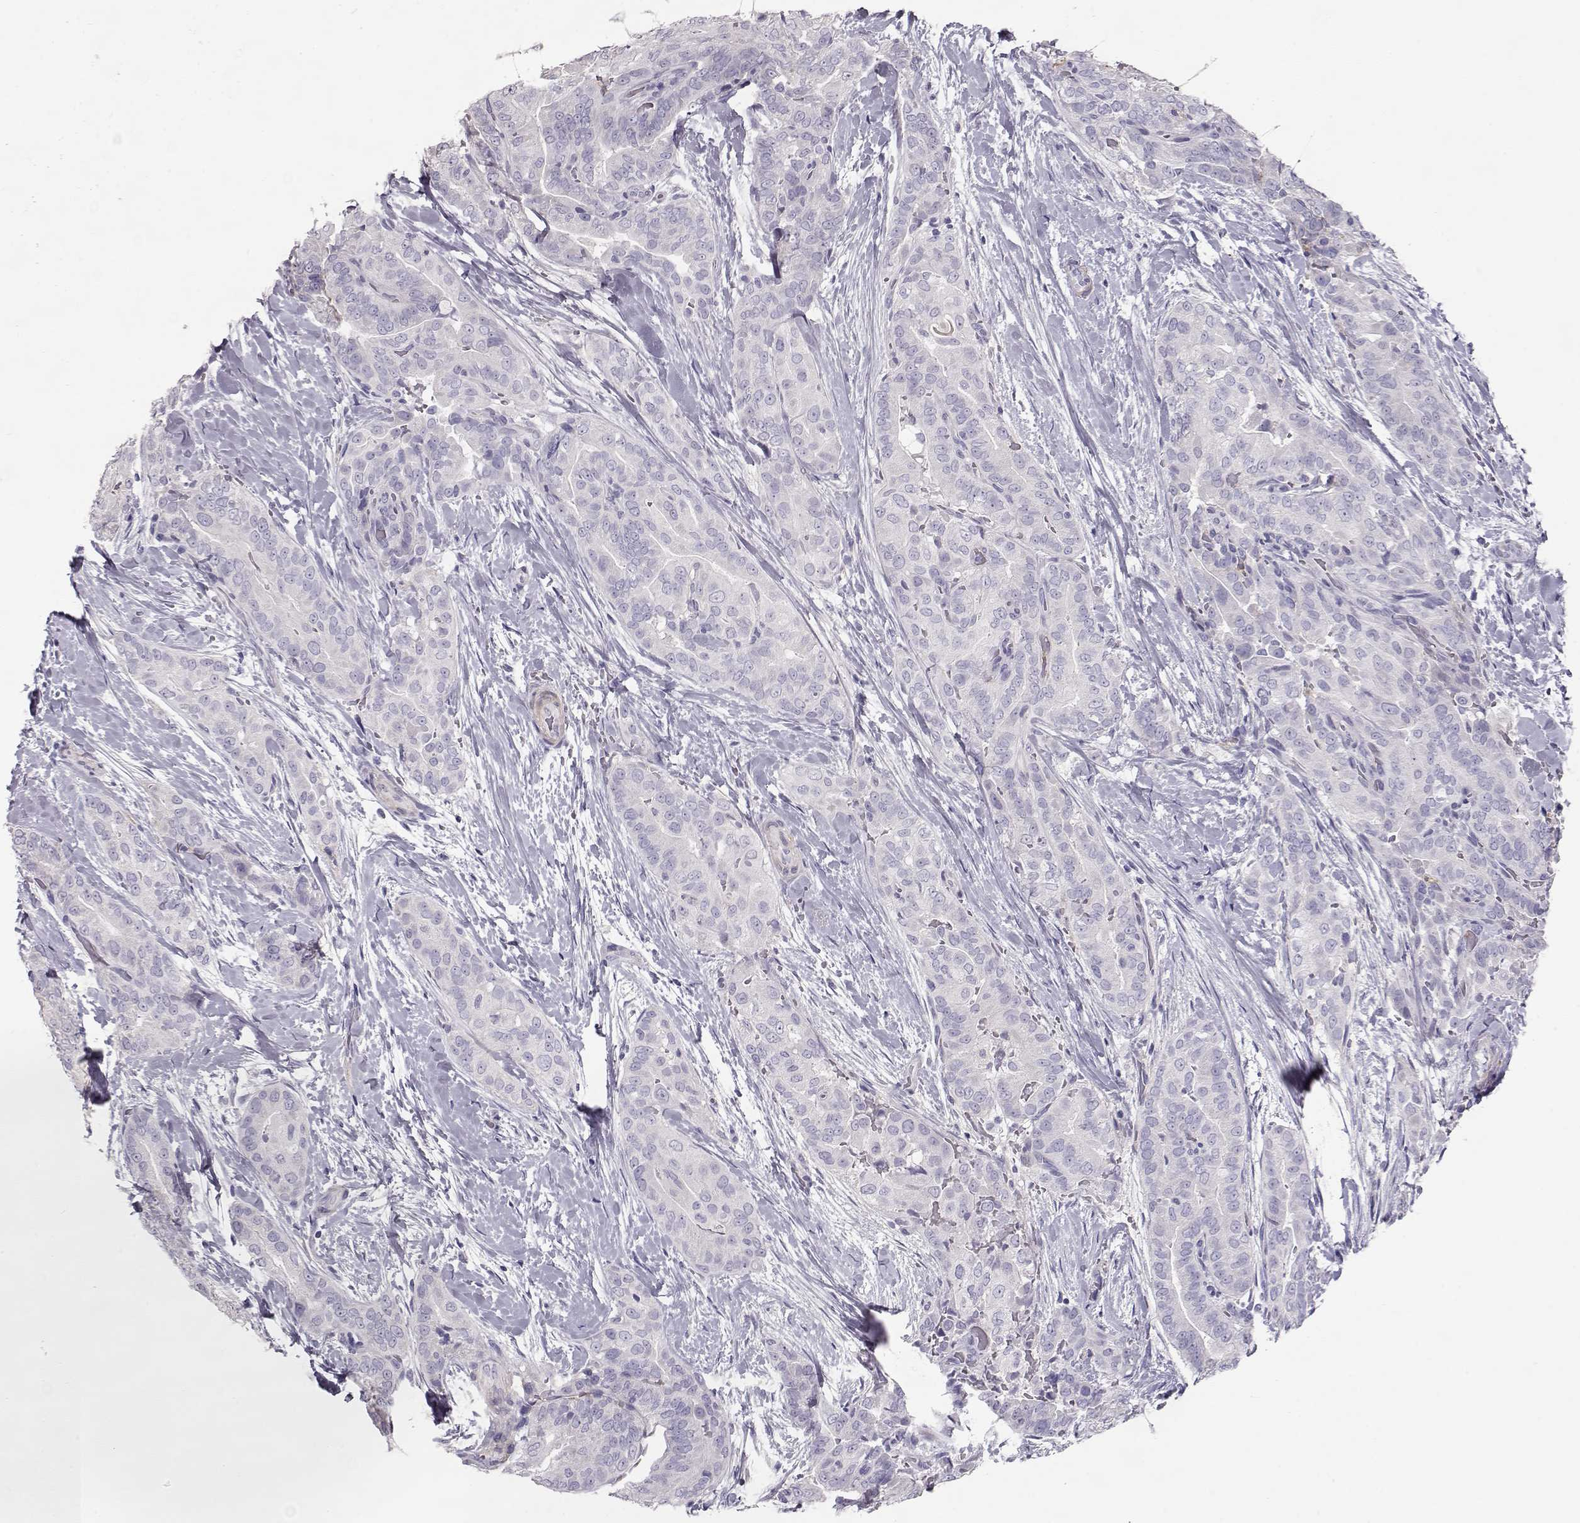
{"staining": {"intensity": "negative", "quantity": "none", "location": "none"}, "tissue": "thyroid cancer", "cell_type": "Tumor cells", "image_type": "cancer", "snomed": [{"axis": "morphology", "description": "Papillary adenocarcinoma, NOS"}, {"axis": "topography", "description": "Thyroid gland"}], "caption": "Tumor cells are negative for protein expression in human thyroid papillary adenocarcinoma.", "gene": "SLITRK3", "patient": {"sex": "male", "age": 61}}